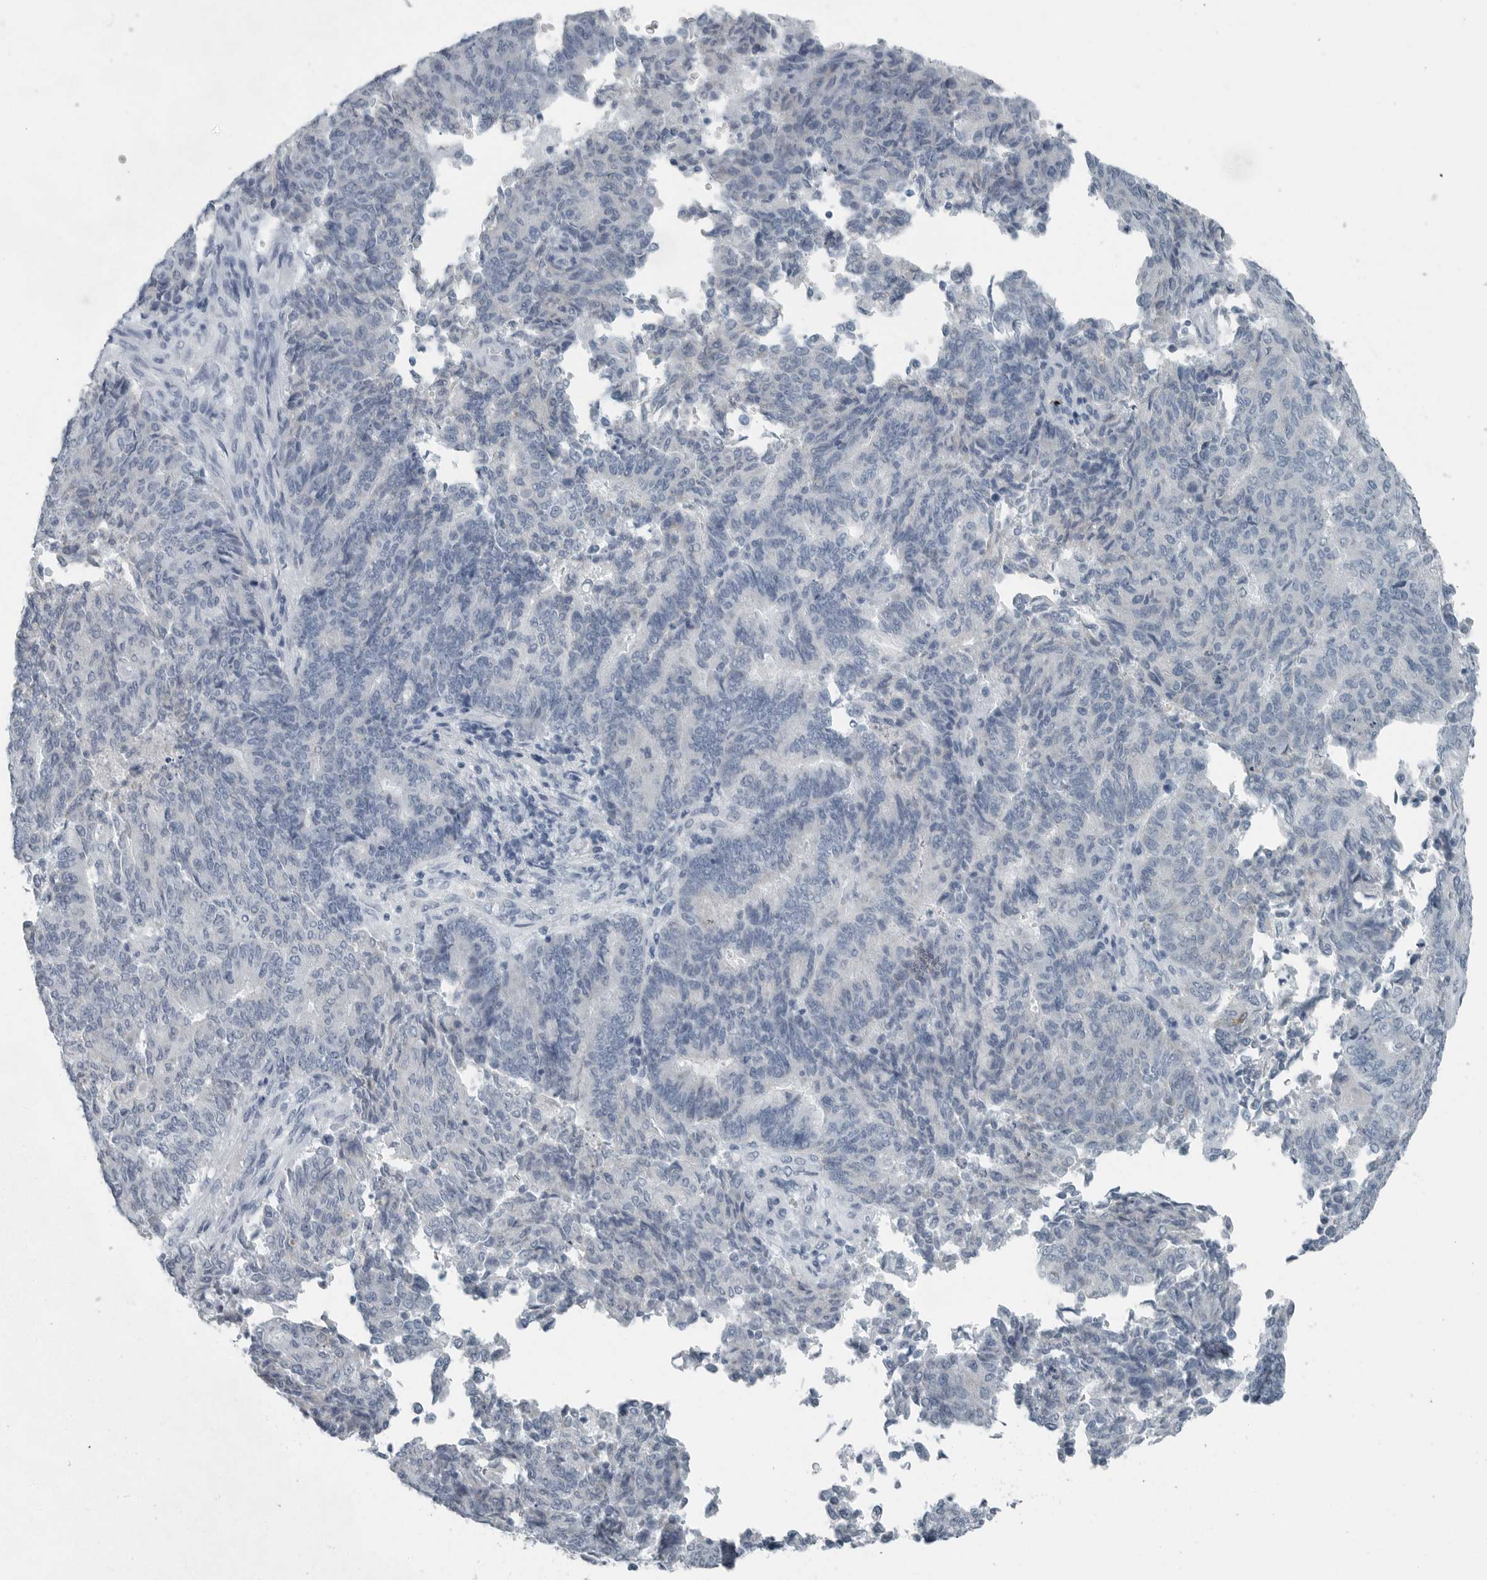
{"staining": {"intensity": "negative", "quantity": "none", "location": "none"}, "tissue": "endometrial cancer", "cell_type": "Tumor cells", "image_type": "cancer", "snomed": [{"axis": "morphology", "description": "Adenocarcinoma, NOS"}, {"axis": "topography", "description": "Endometrium"}], "caption": "IHC image of human endometrial adenocarcinoma stained for a protein (brown), which reveals no expression in tumor cells.", "gene": "ZPBP2", "patient": {"sex": "female", "age": 80}}